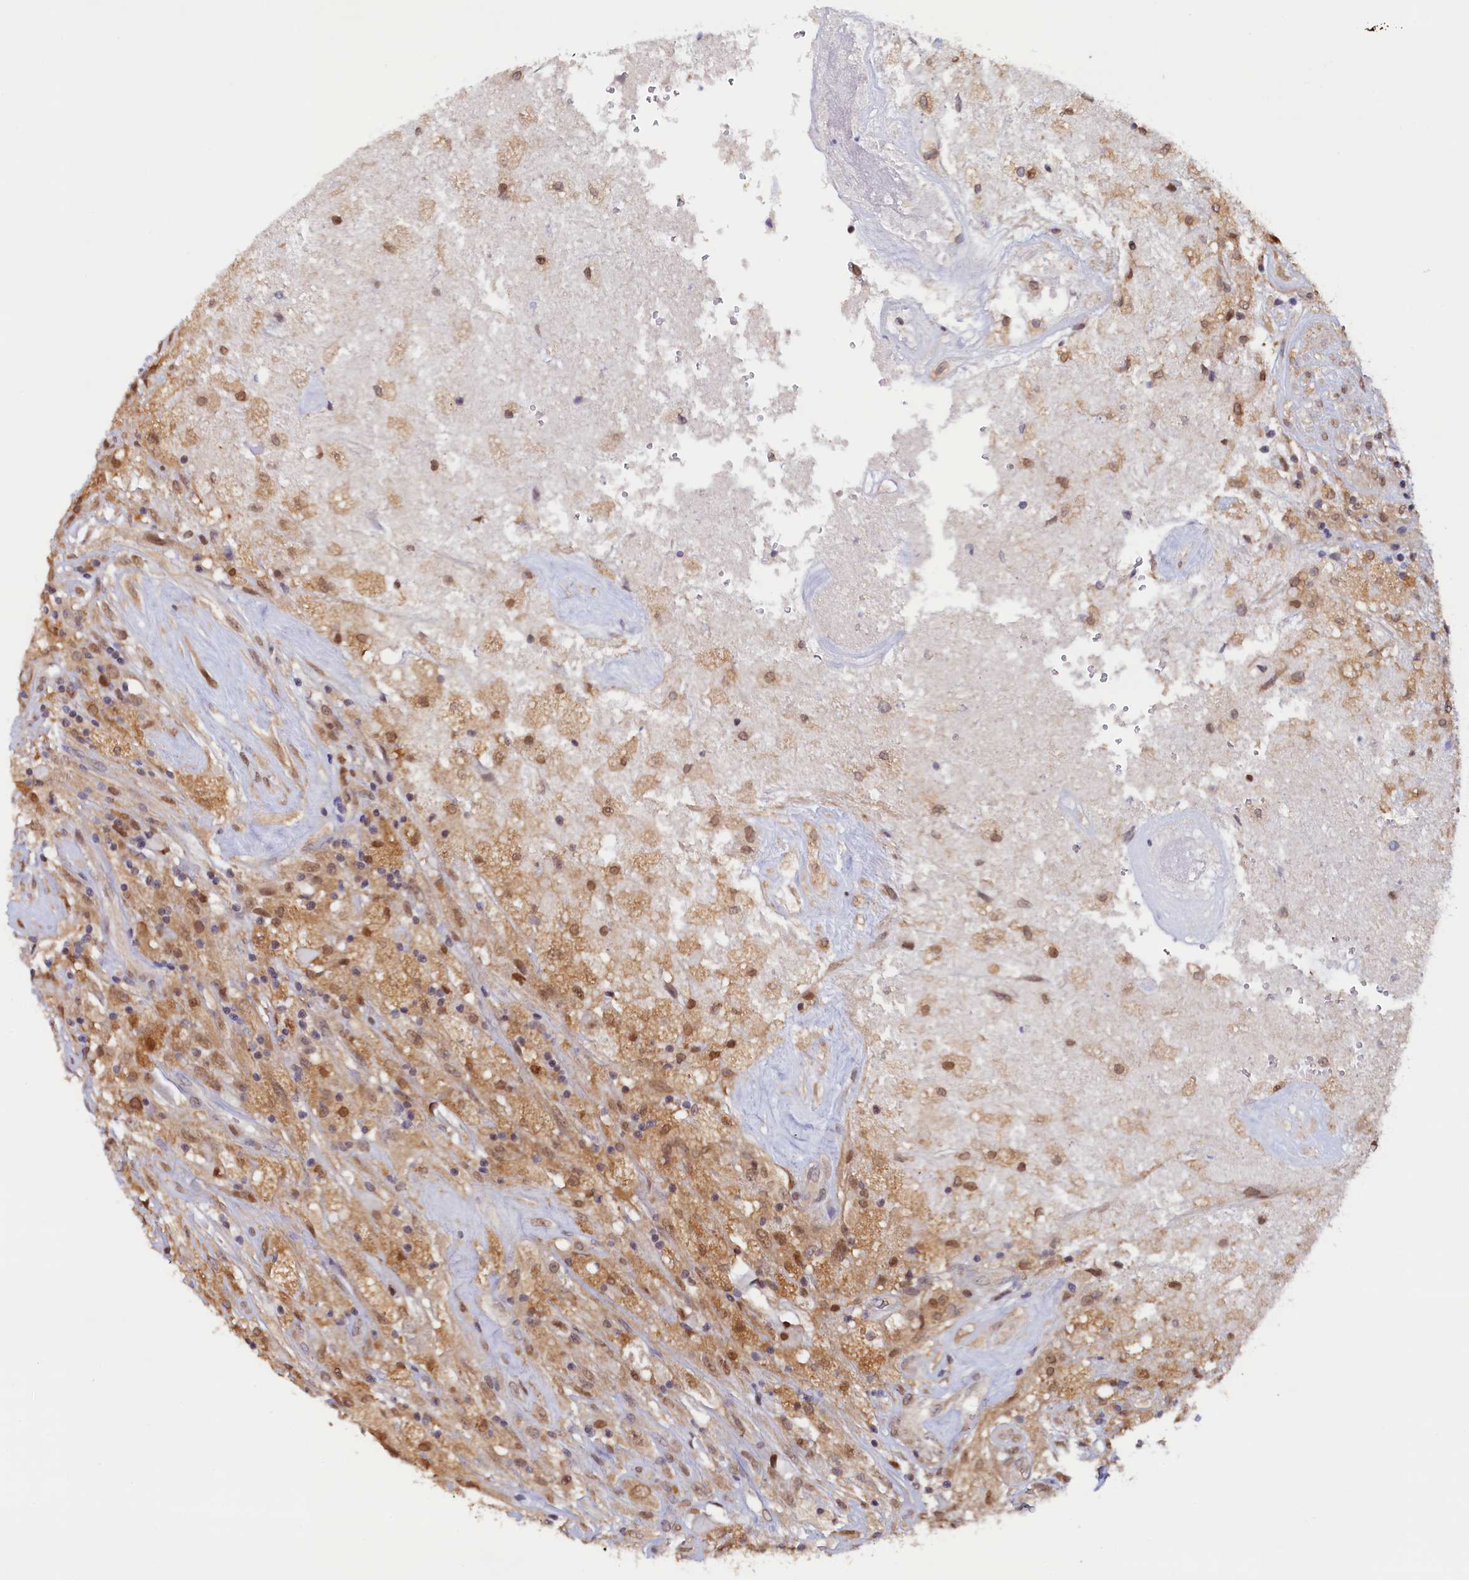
{"staining": {"intensity": "moderate", "quantity": "25%-75%", "location": "cytoplasmic/membranous,nuclear"}, "tissue": "glioma", "cell_type": "Tumor cells", "image_type": "cancer", "snomed": [{"axis": "morphology", "description": "Glioma, malignant, High grade"}, {"axis": "topography", "description": "Brain"}], "caption": "Immunohistochemical staining of high-grade glioma (malignant) shows medium levels of moderate cytoplasmic/membranous and nuclear staining in approximately 25%-75% of tumor cells.", "gene": "AHCY", "patient": {"sex": "male", "age": 56}}